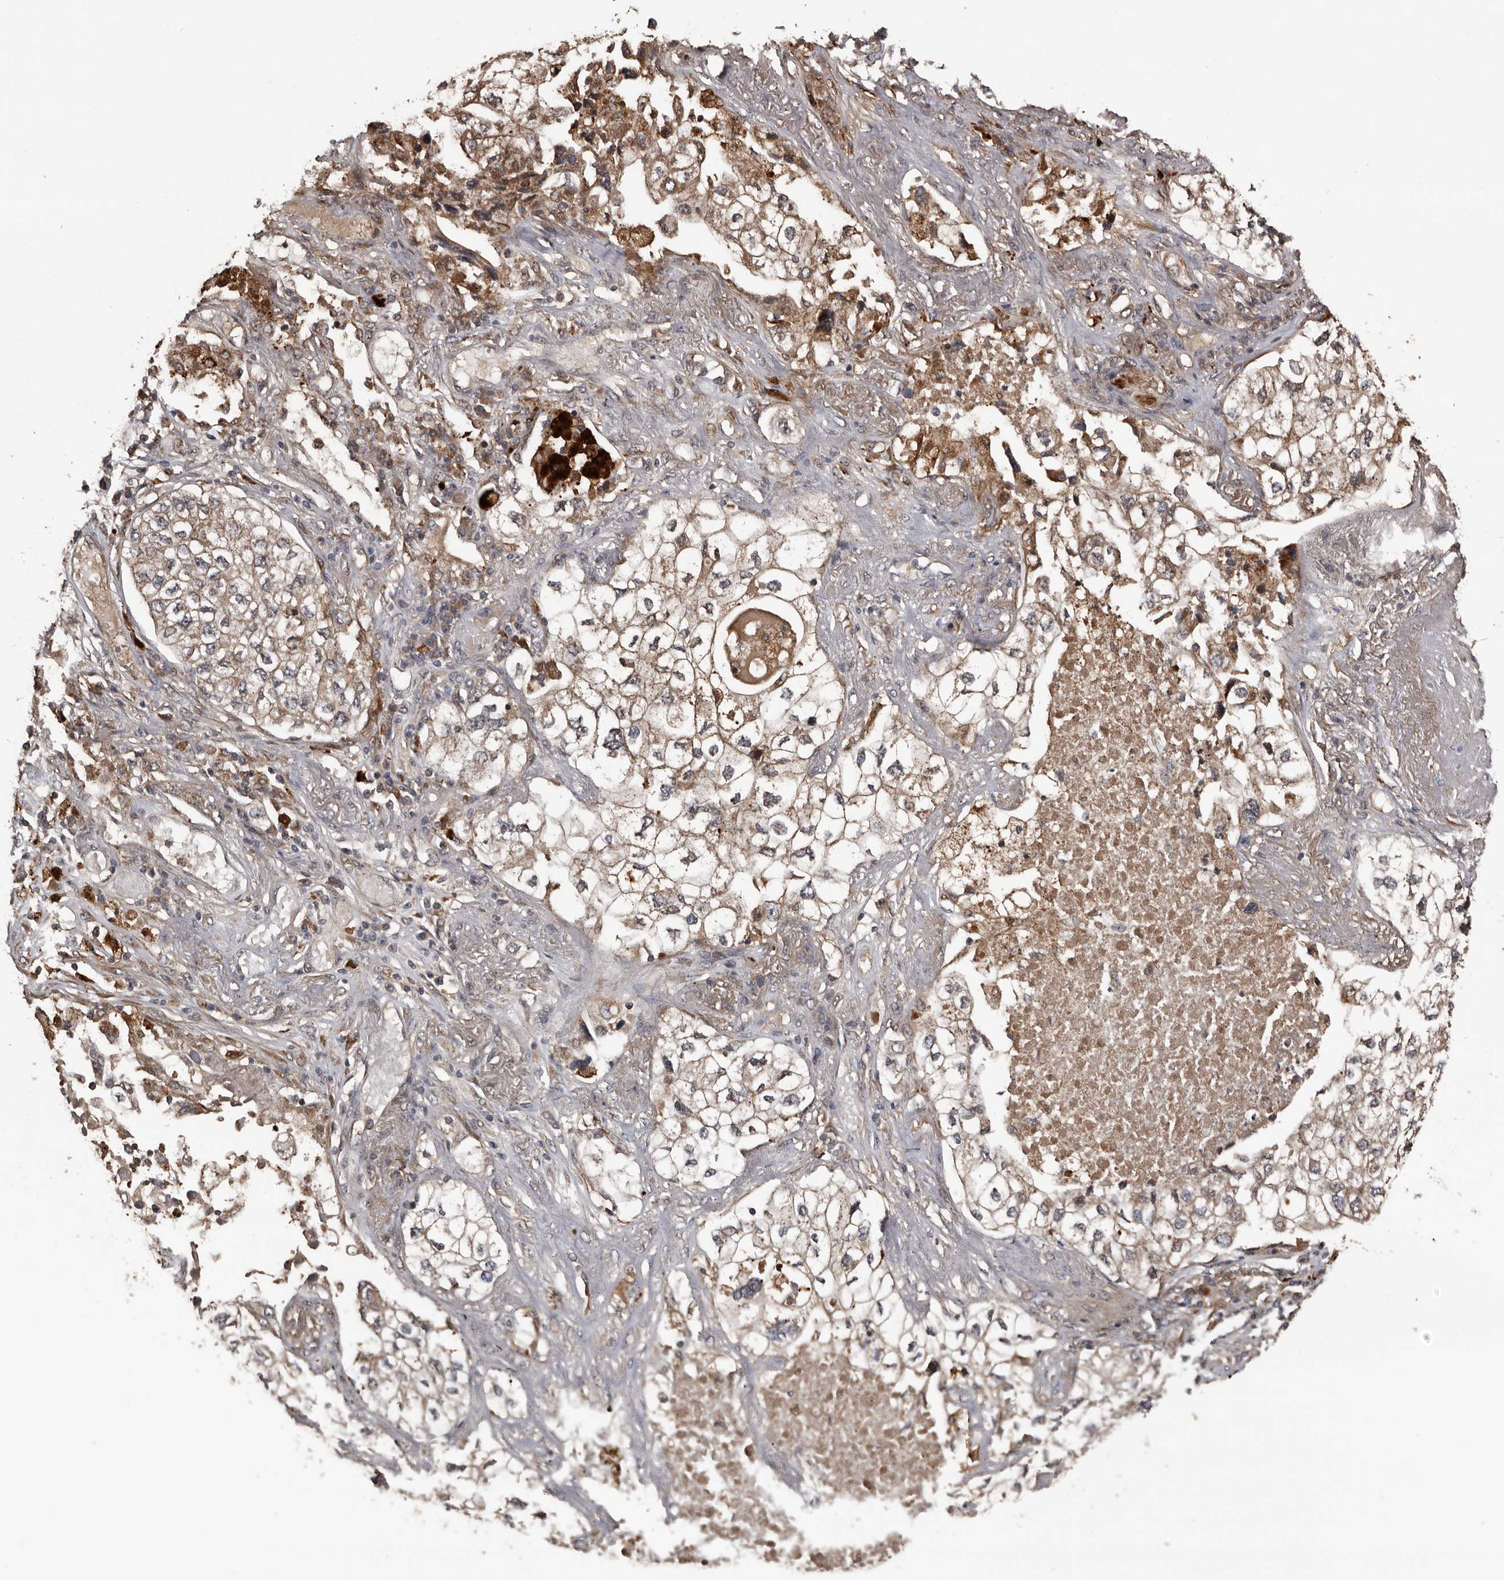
{"staining": {"intensity": "moderate", "quantity": ">75%", "location": "cytoplasmic/membranous"}, "tissue": "lung cancer", "cell_type": "Tumor cells", "image_type": "cancer", "snomed": [{"axis": "morphology", "description": "Adenocarcinoma, NOS"}, {"axis": "topography", "description": "Lung"}], "caption": "The photomicrograph reveals staining of lung cancer (adenocarcinoma), revealing moderate cytoplasmic/membranous protein expression (brown color) within tumor cells.", "gene": "SERTAD4", "patient": {"sex": "male", "age": 63}}